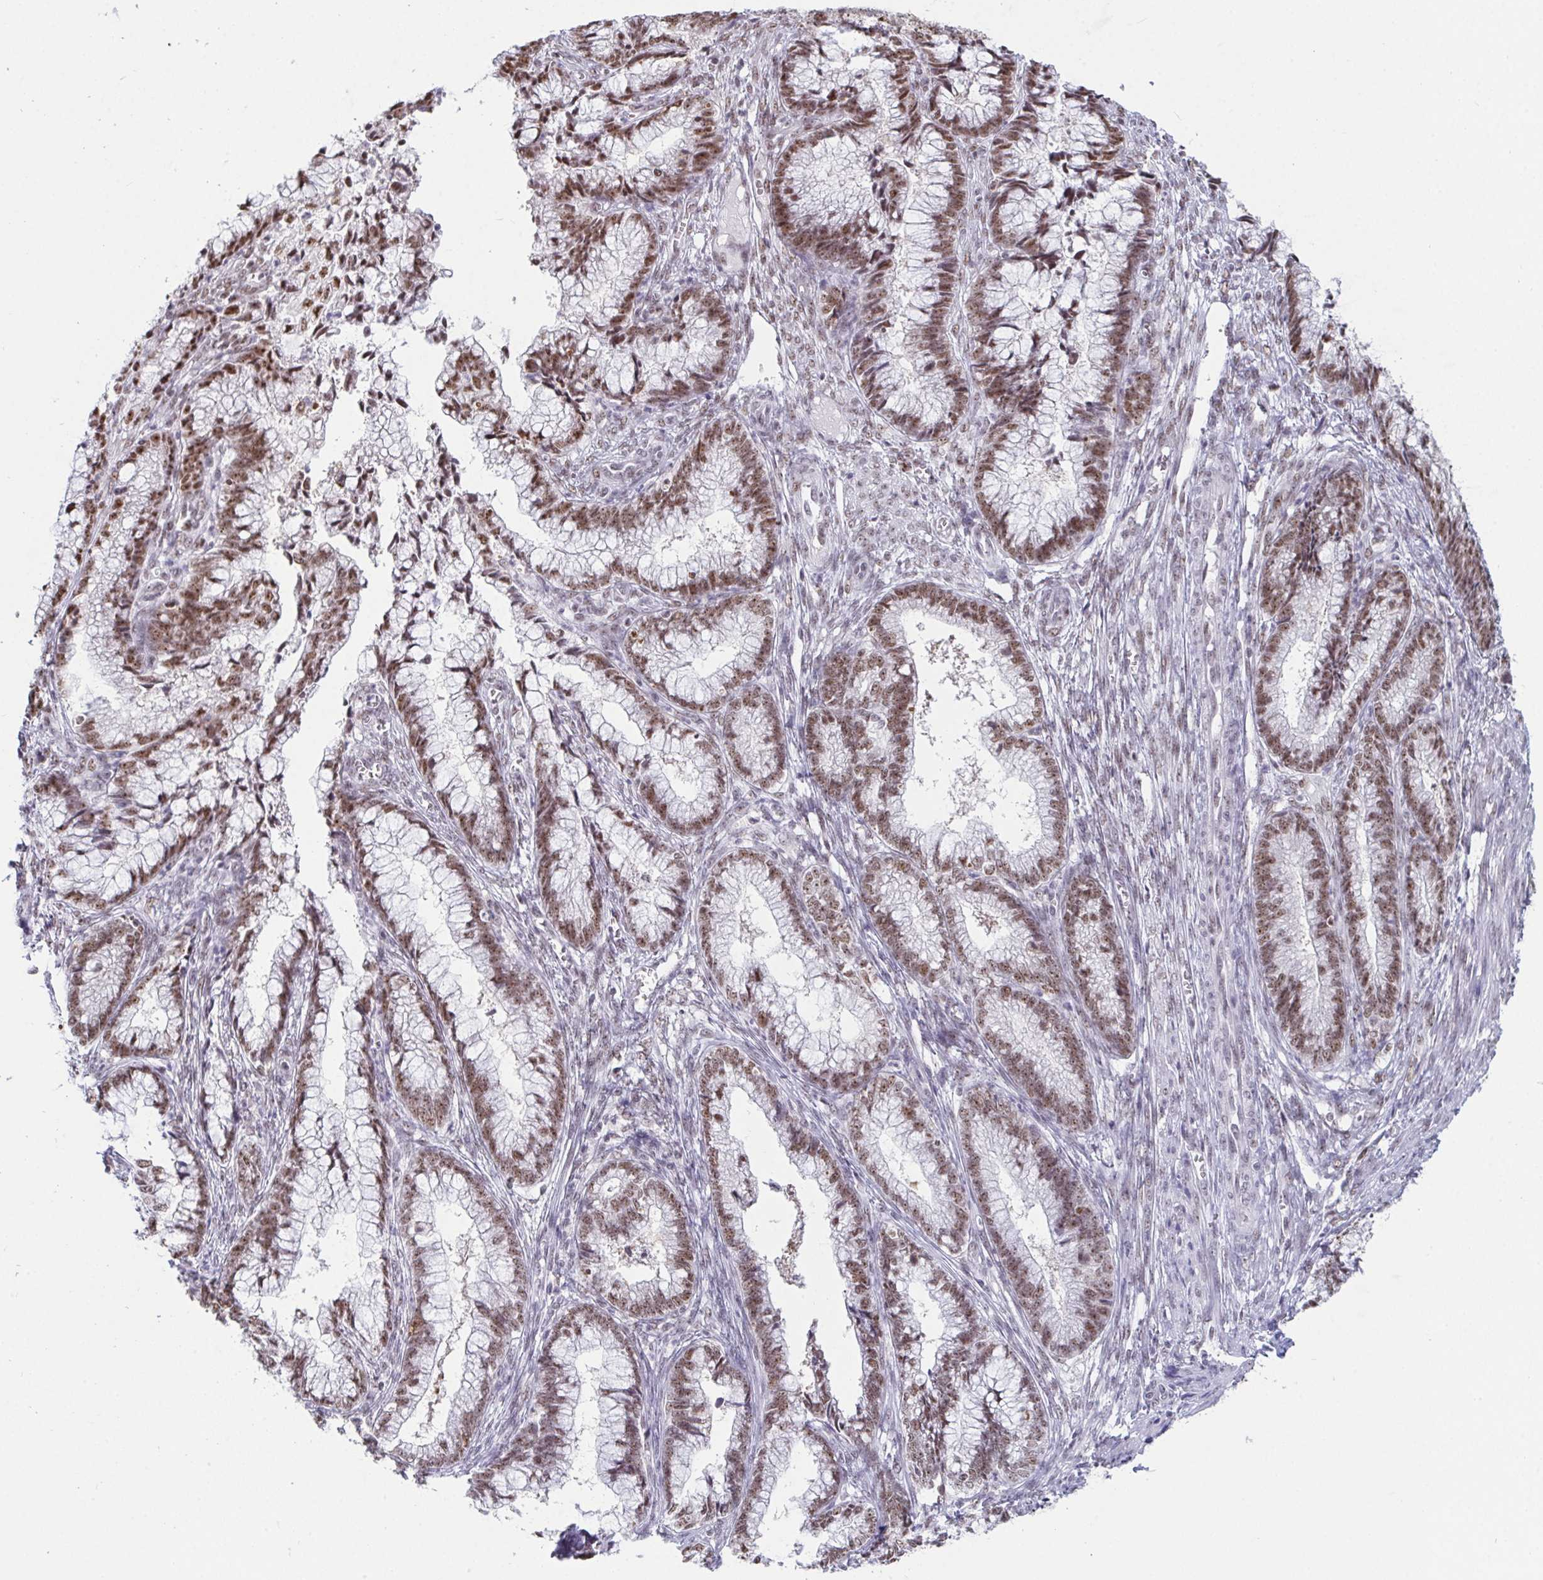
{"staining": {"intensity": "moderate", "quantity": ">75%", "location": "nuclear"}, "tissue": "cervical cancer", "cell_type": "Tumor cells", "image_type": "cancer", "snomed": [{"axis": "morphology", "description": "Adenocarcinoma, NOS"}, {"axis": "topography", "description": "Cervix"}], "caption": "A high-resolution micrograph shows IHC staining of cervical adenocarcinoma, which exhibits moderate nuclear staining in approximately >75% of tumor cells. (Brightfield microscopy of DAB IHC at high magnification).", "gene": "SUPT16H", "patient": {"sex": "female", "age": 44}}